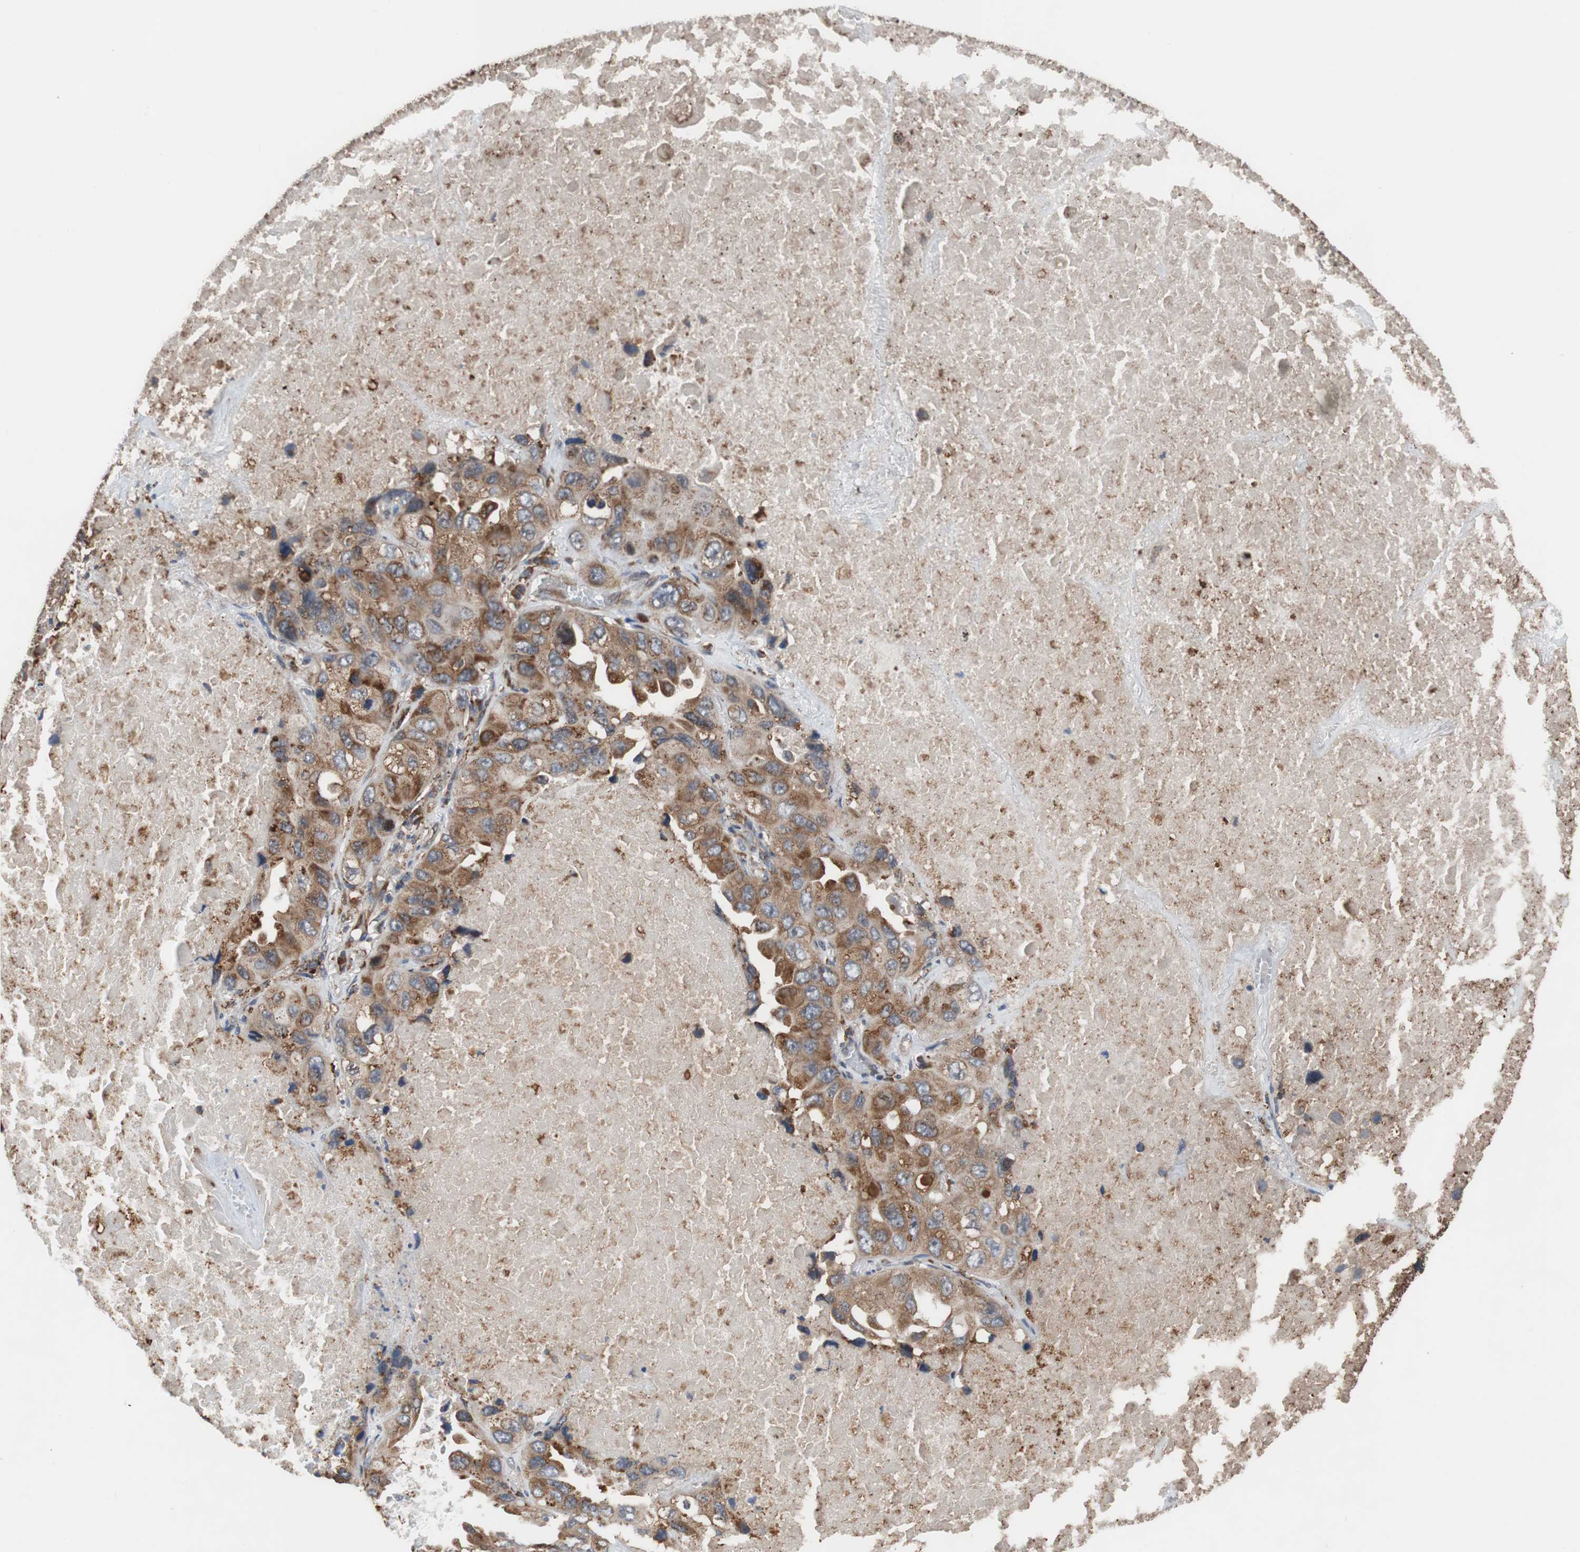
{"staining": {"intensity": "strong", "quantity": ">75%", "location": "cytoplasmic/membranous"}, "tissue": "lung cancer", "cell_type": "Tumor cells", "image_type": "cancer", "snomed": [{"axis": "morphology", "description": "Squamous cell carcinoma, NOS"}, {"axis": "topography", "description": "Lung"}], "caption": "Immunohistochemical staining of human lung cancer (squamous cell carcinoma) demonstrates strong cytoplasmic/membranous protein expression in approximately >75% of tumor cells.", "gene": "USP10", "patient": {"sex": "female", "age": 73}}